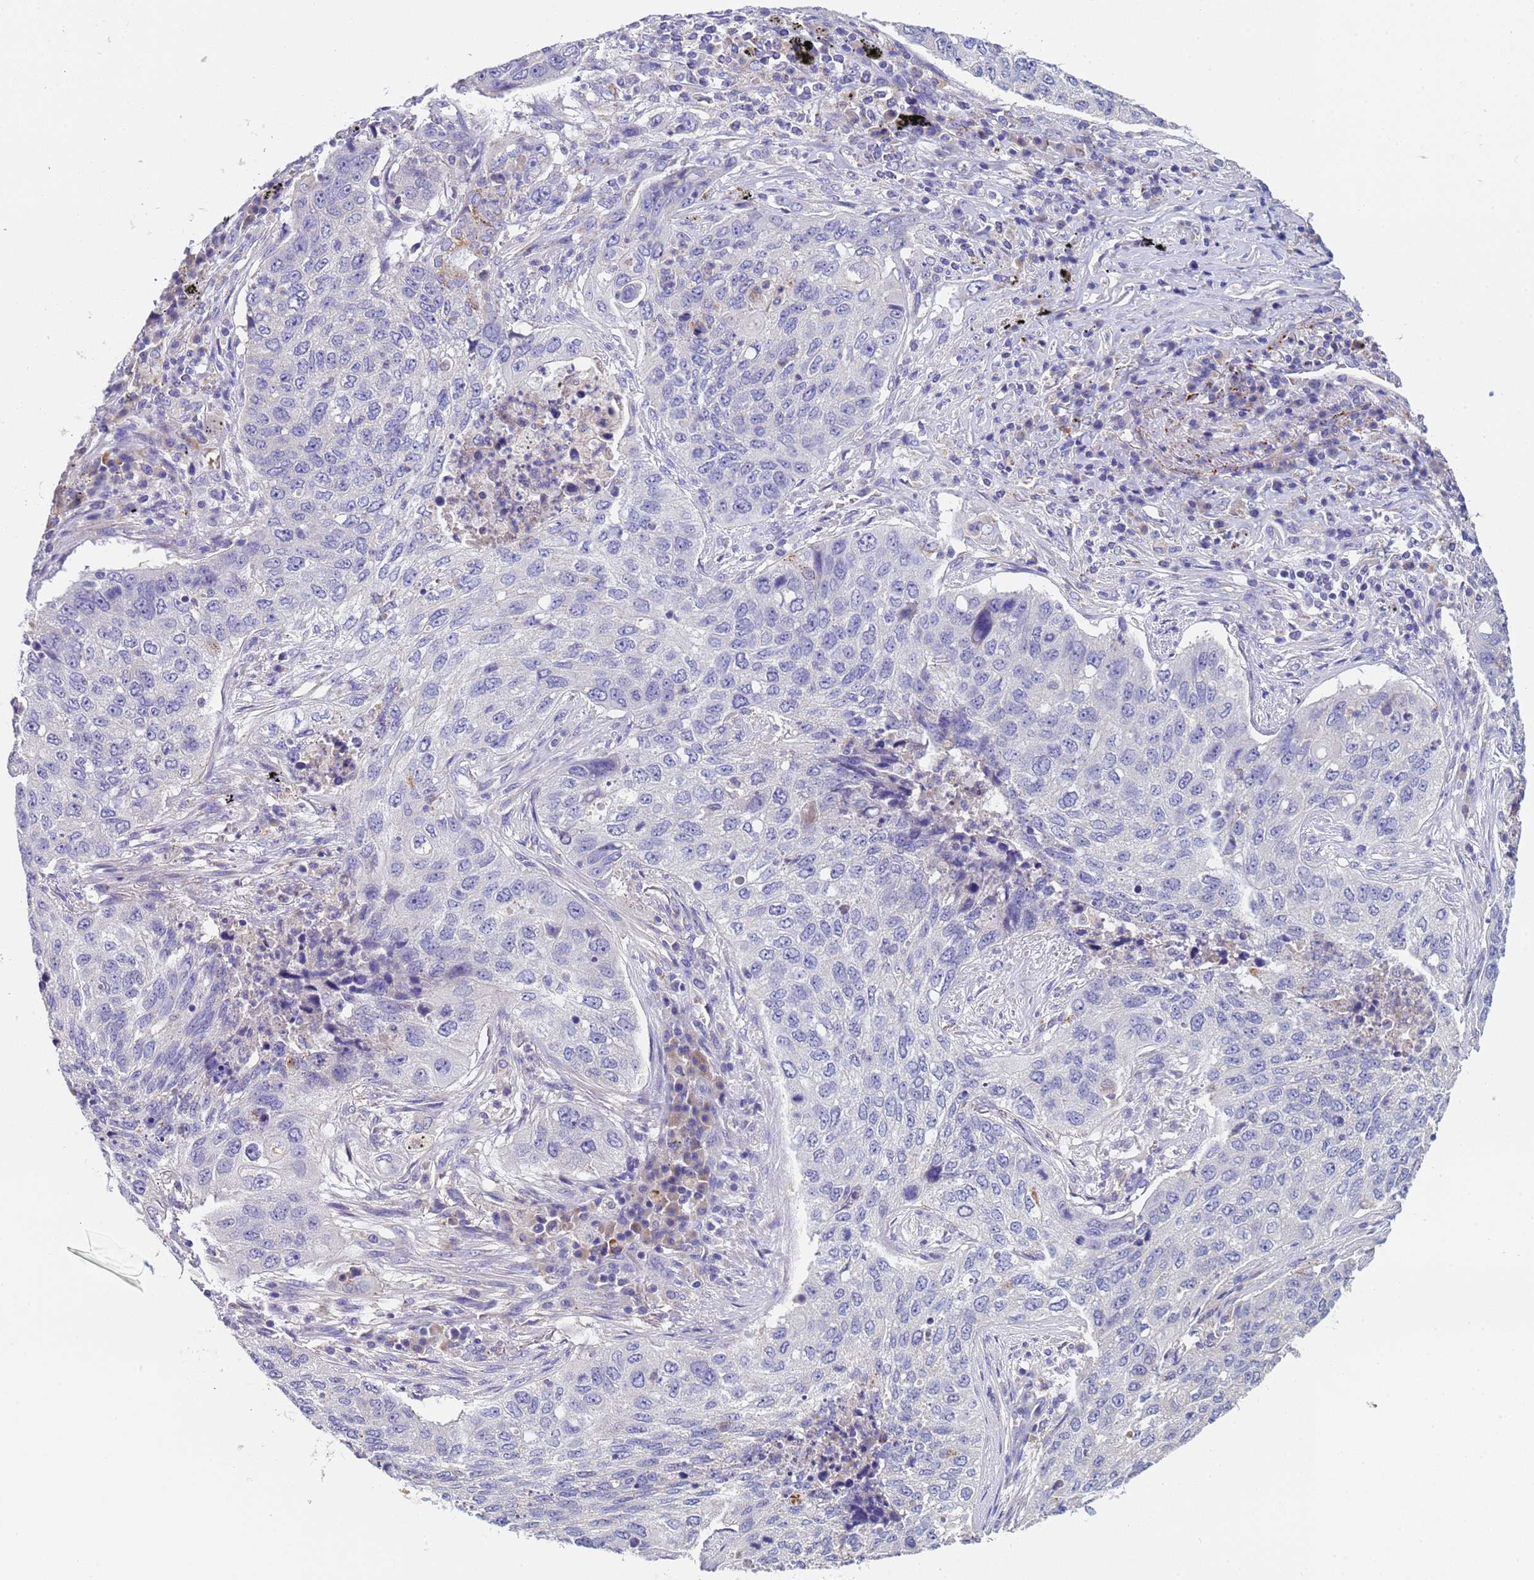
{"staining": {"intensity": "negative", "quantity": "none", "location": "none"}, "tissue": "lung cancer", "cell_type": "Tumor cells", "image_type": "cancer", "snomed": [{"axis": "morphology", "description": "Squamous cell carcinoma, NOS"}, {"axis": "topography", "description": "Lung"}], "caption": "Immunohistochemistry of human lung cancer reveals no expression in tumor cells. Nuclei are stained in blue.", "gene": "SLC24A3", "patient": {"sex": "female", "age": 63}}